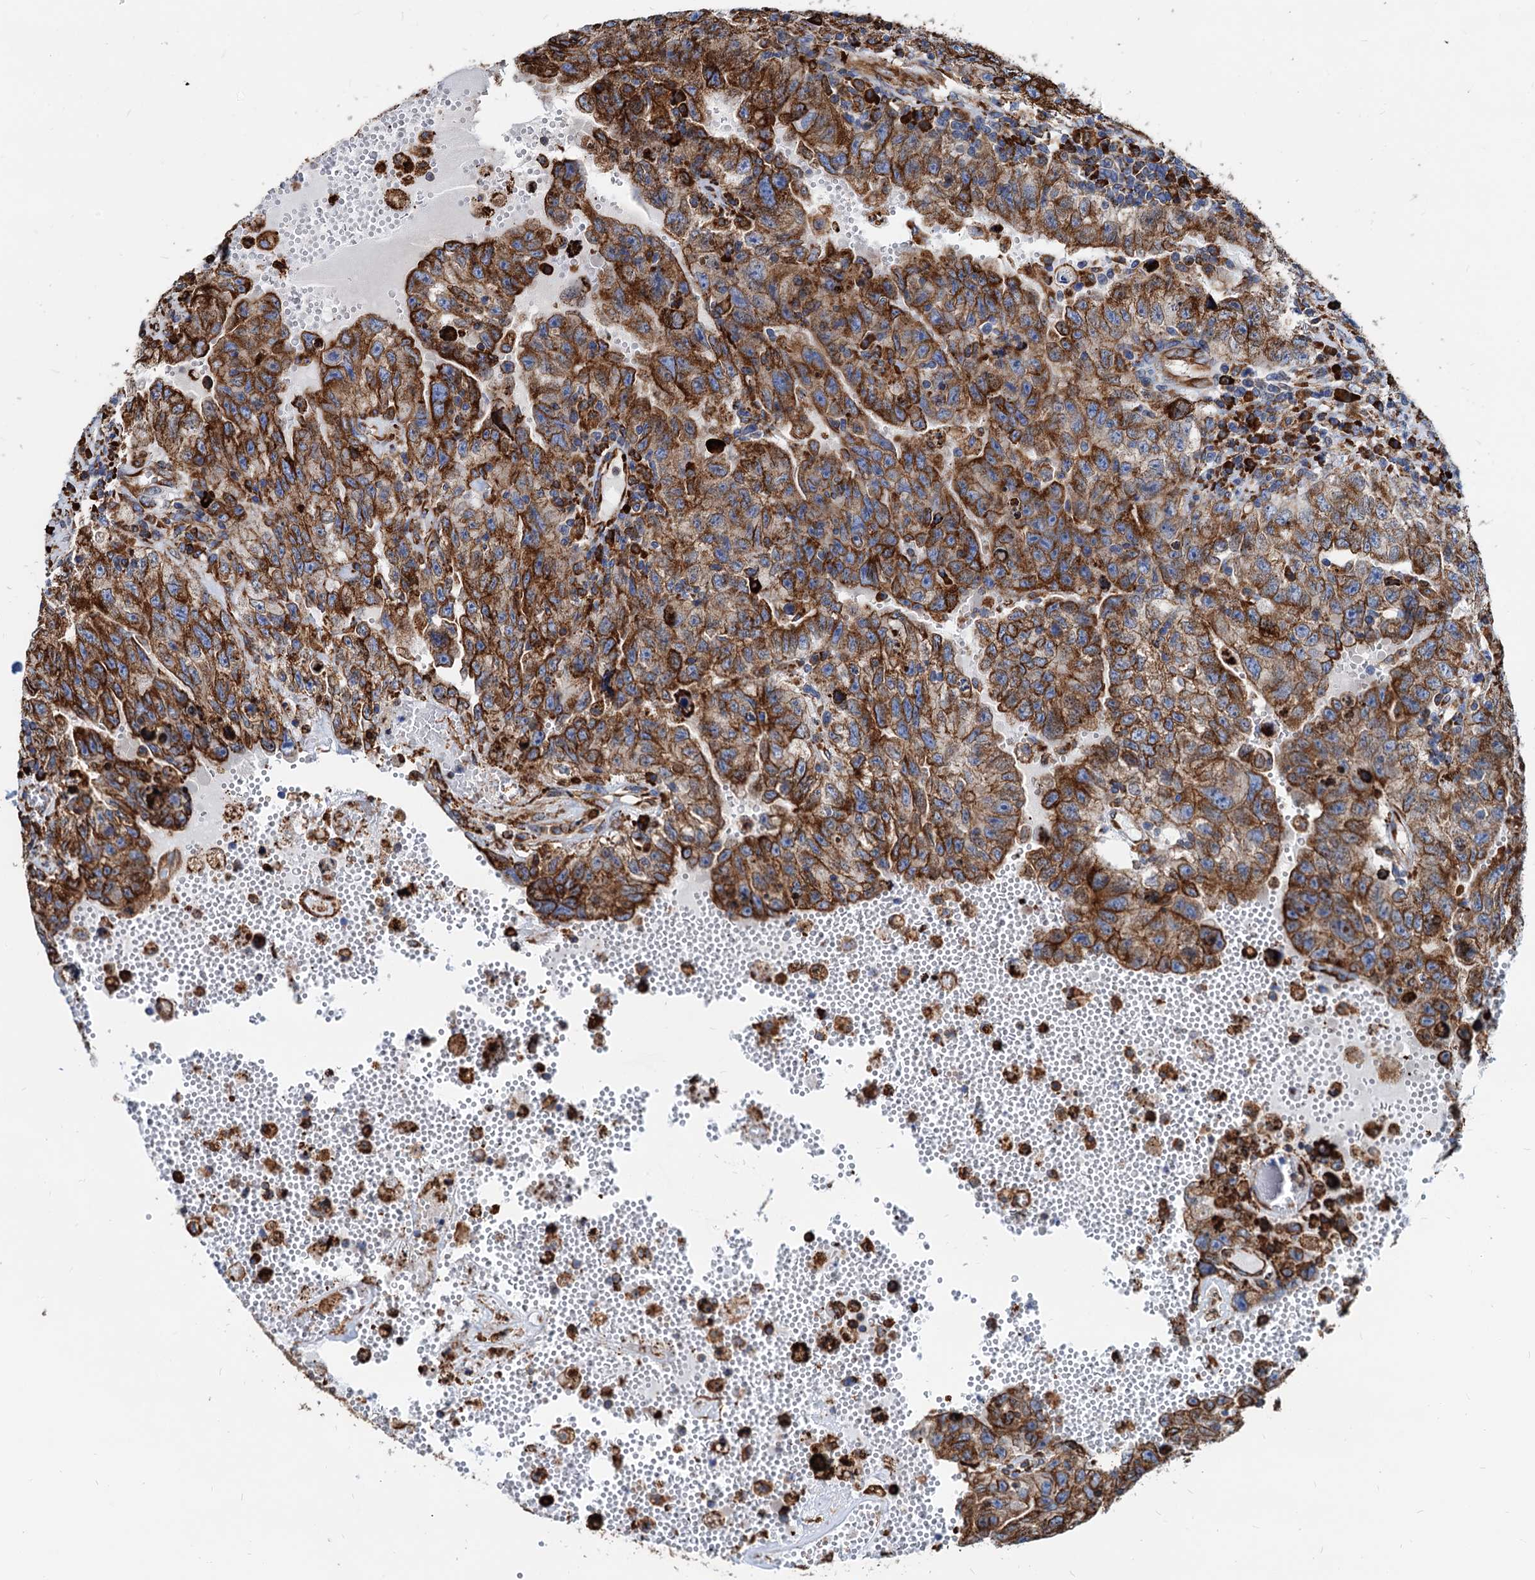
{"staining": {"intensity": "strong", "quantity": ">75%", "location": "cytoplasmic/membranous"}, "tissue": "testis cancer", "cell_type": "Tumor cells", "image_type": "cancer", "snomed": [{"axis": "morphology", "description": "Carcinoma, Embryonal, NOS"}, {"axis": "topography", "description": "Testis"}], "caption": "Immunohistochemistry (IHC) histopathology image of human testis embryonal carcinoma stained for a protein (brown), which reveals high levels of strong cytoplasmic/membranous staining in about >75% of tumor cells.", "gene": "HSPA5", "patient": {"sex": "male", "age": 26}}